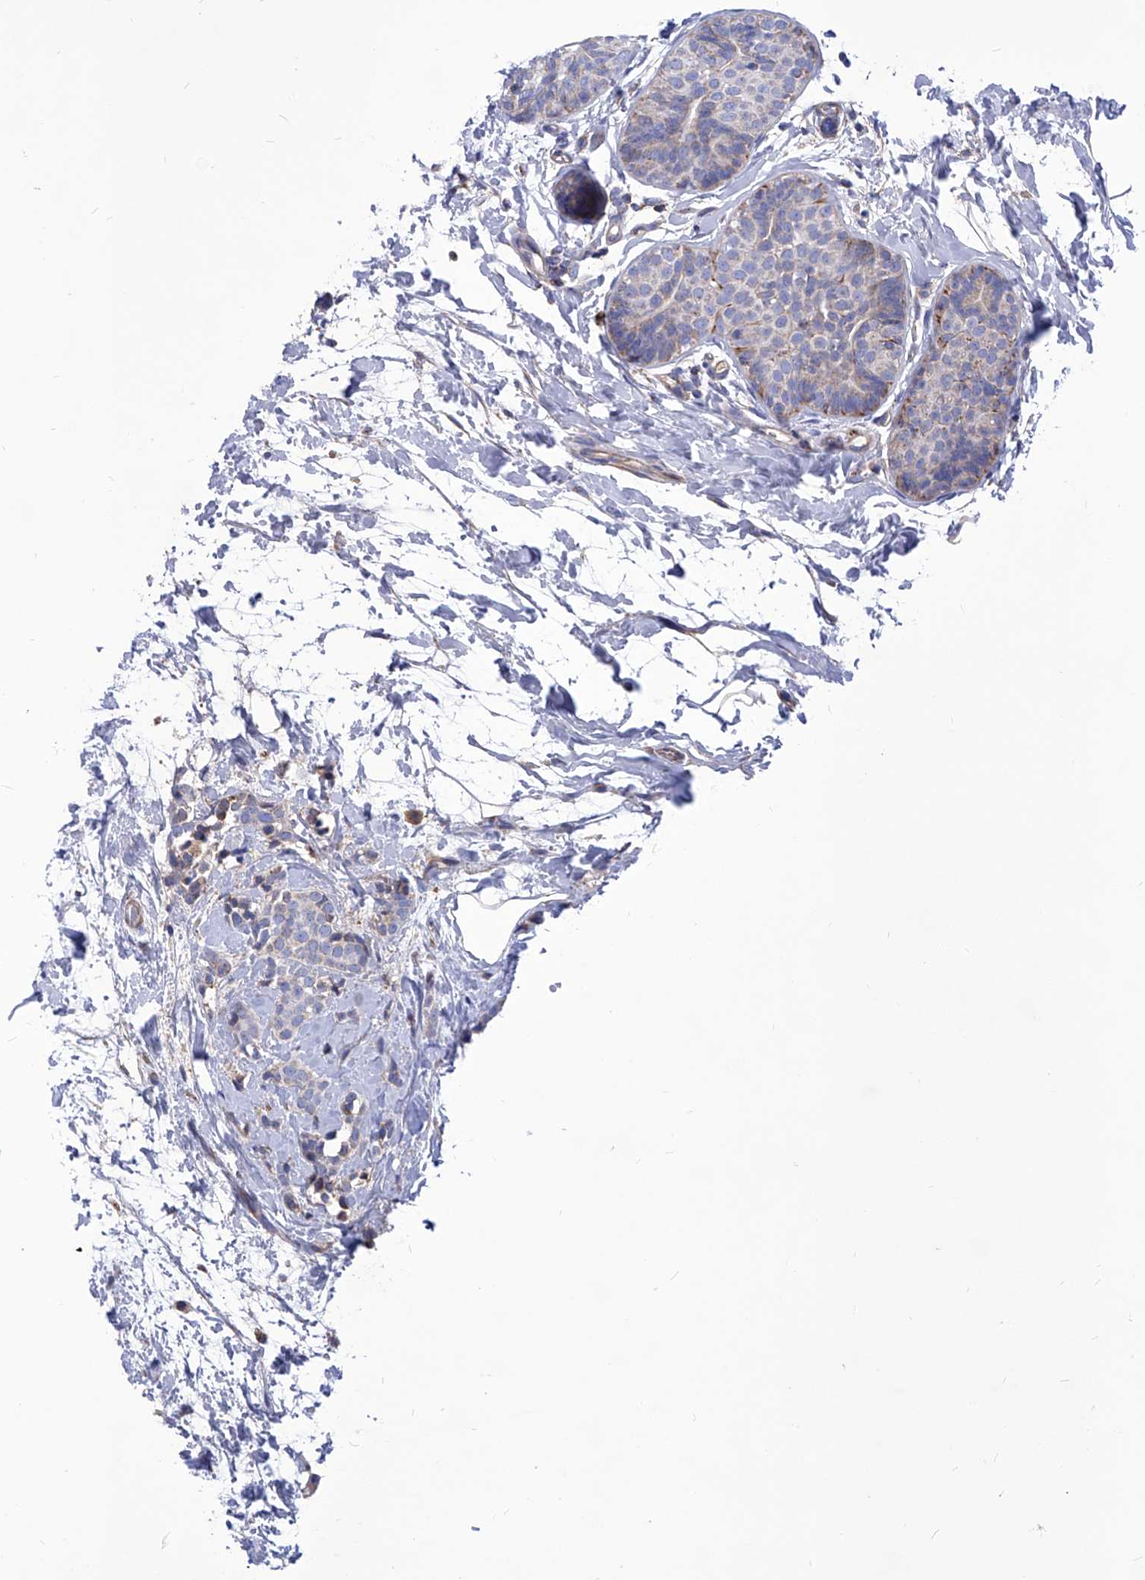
{"staining": {"intensity": "weak", "quantity": "<25%", "location": "cytoplasmic/membranous"}, "tissue": "breast cancer", "cell_type": "Tumor cells", "image_type": "cancer", "snomed": [{"axis": "morphology", "description": "Lobular carcinoma, in situ"}, {"axis": "morphology", "description": "Lobular carcinoma"}, {"axis": "topography", "description": "Breast"}], "caption": "Immunohistochemistry (IHC) of human breast cancer reveals no expression in tumor cells.", "gene": "HRNR", "patient": {"sex": "female", "age": 41}}